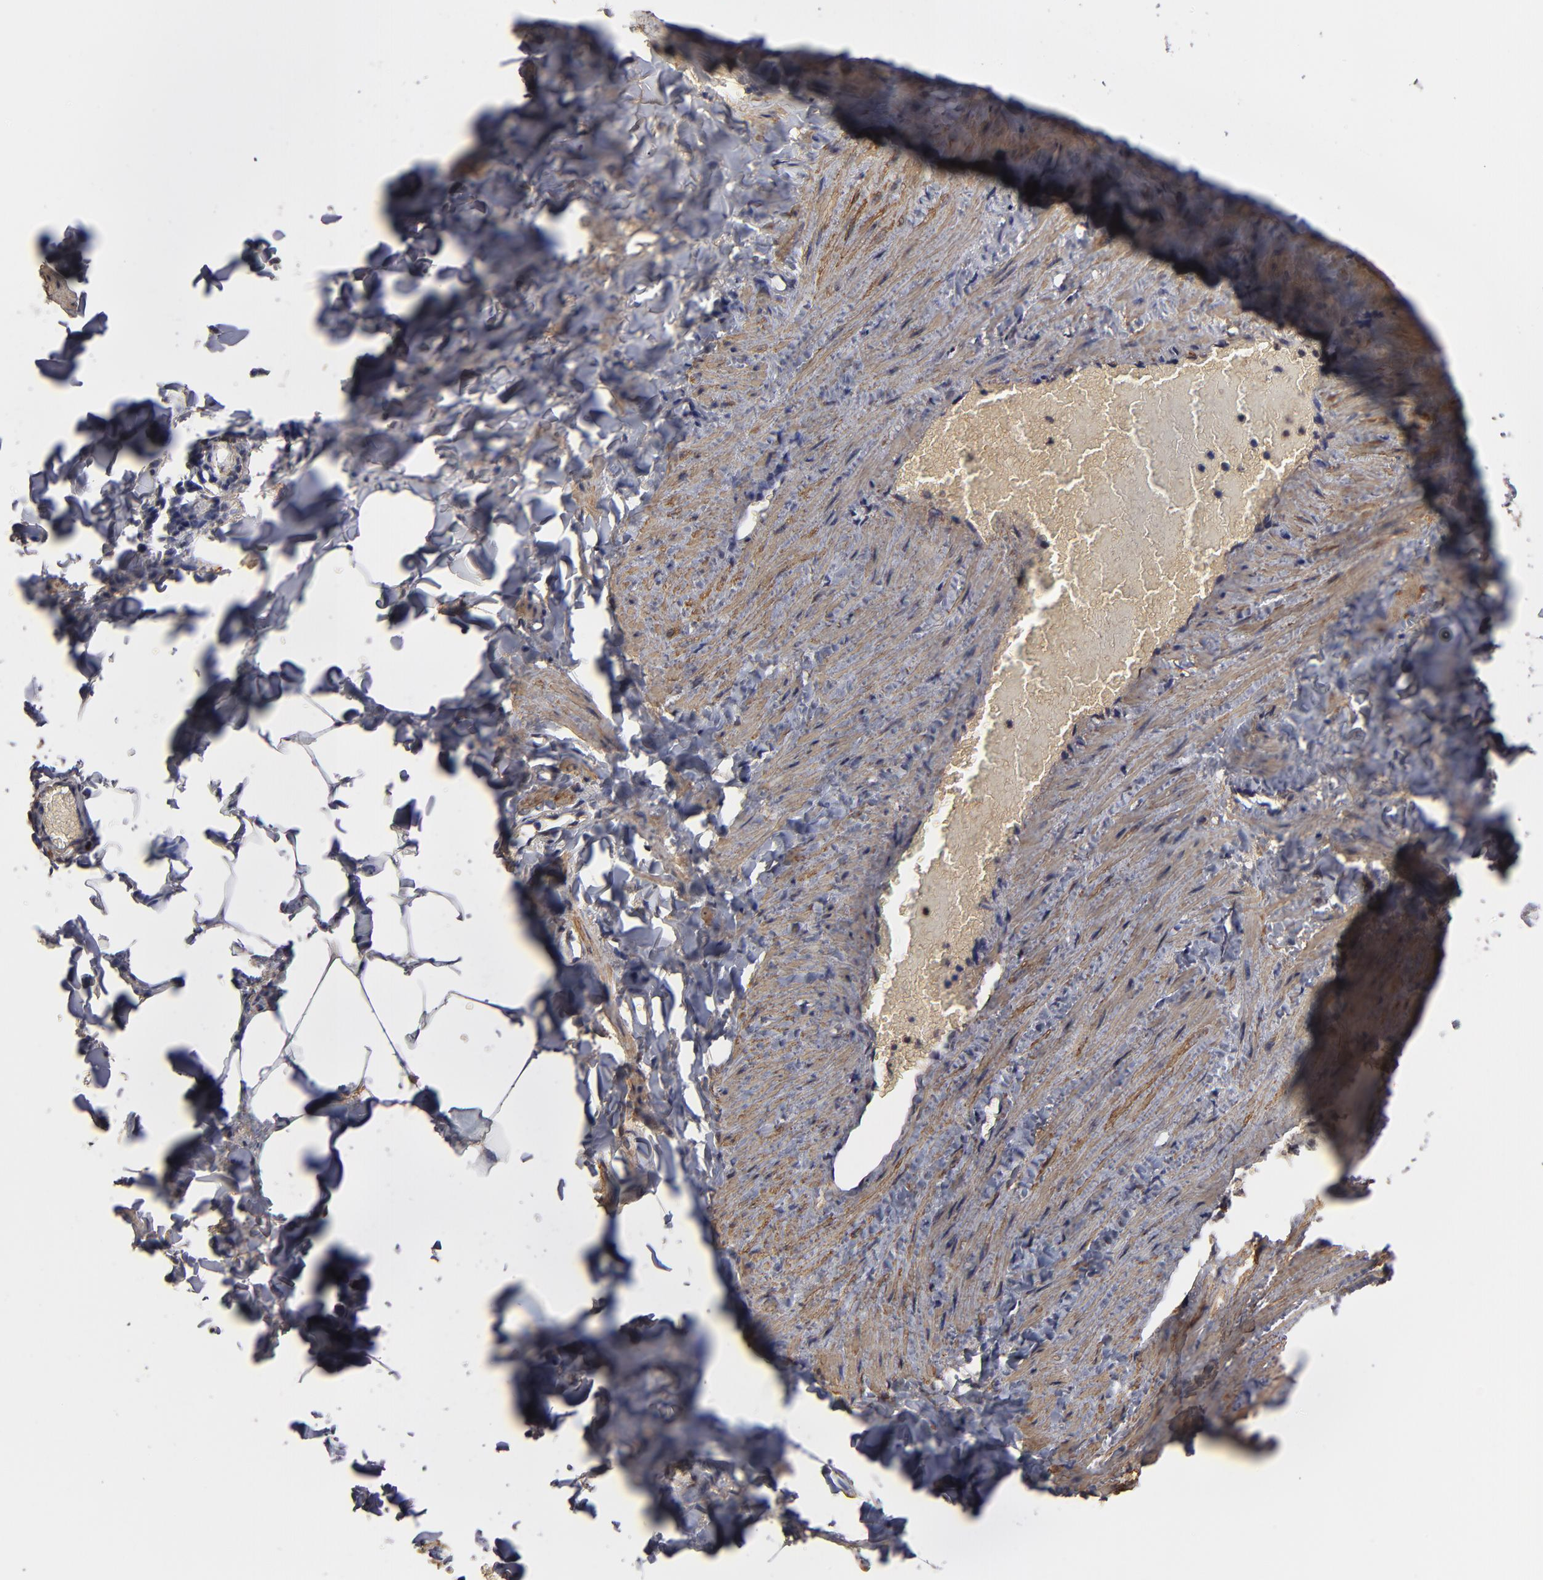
{"staining": {"intensity": "negative", "quantity": "none", "location": "none"}, "tissue": "adipose tissue", "cell_type": "Adipocytes", "image_type": "normal", "snomed": [{"axis": "morphology", "description": "Normal tissue, NOS"}, {"axis": "topography", "description": "Vascular tissue"}], "caption": "Immunohistochemistry (IHC) micrograph of unremarkable human adipose tissue stained for a protein (brown), which demonstrates no expression in adipocytes.", "gene": "SERPINA7", "patient": {"sex": "male", "age": 41}}